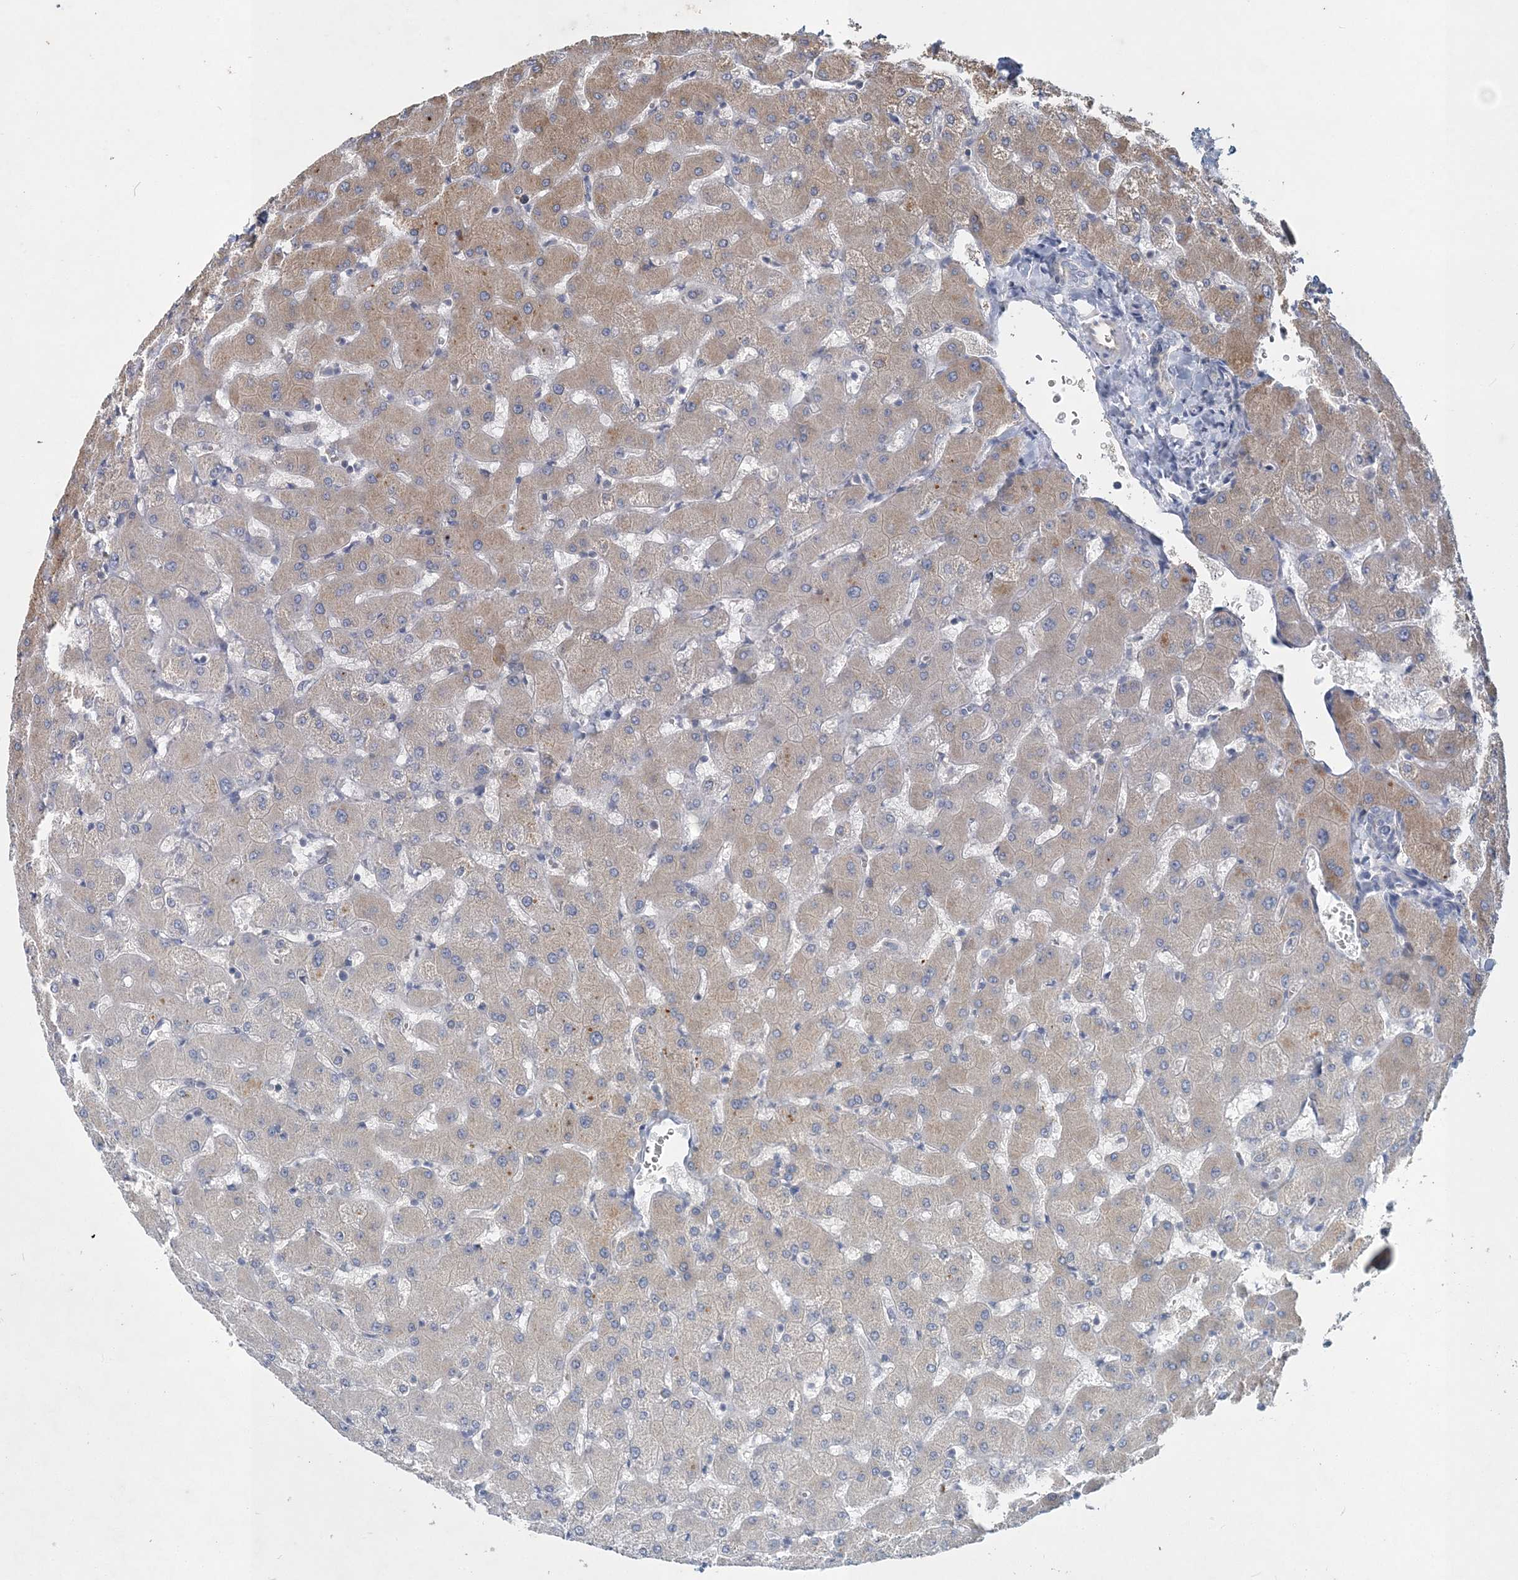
{"staining": {"intensity": "negative", "quantity": "none", "location": "none"}, "tissue": "liver", "cell_type": "Cholangiocytes", "image_type": "normal", "snomed": [{"axis": "morphology", "description": "Normal tissue, NOS"}, {"axis": "topography", "description": "Liver"}], "caption": "The immunohistochemistry image has no significant staining in cholangiocytes of liver.", "gene": "RNF25", "patient": {"sex": "female", "age": 63}}